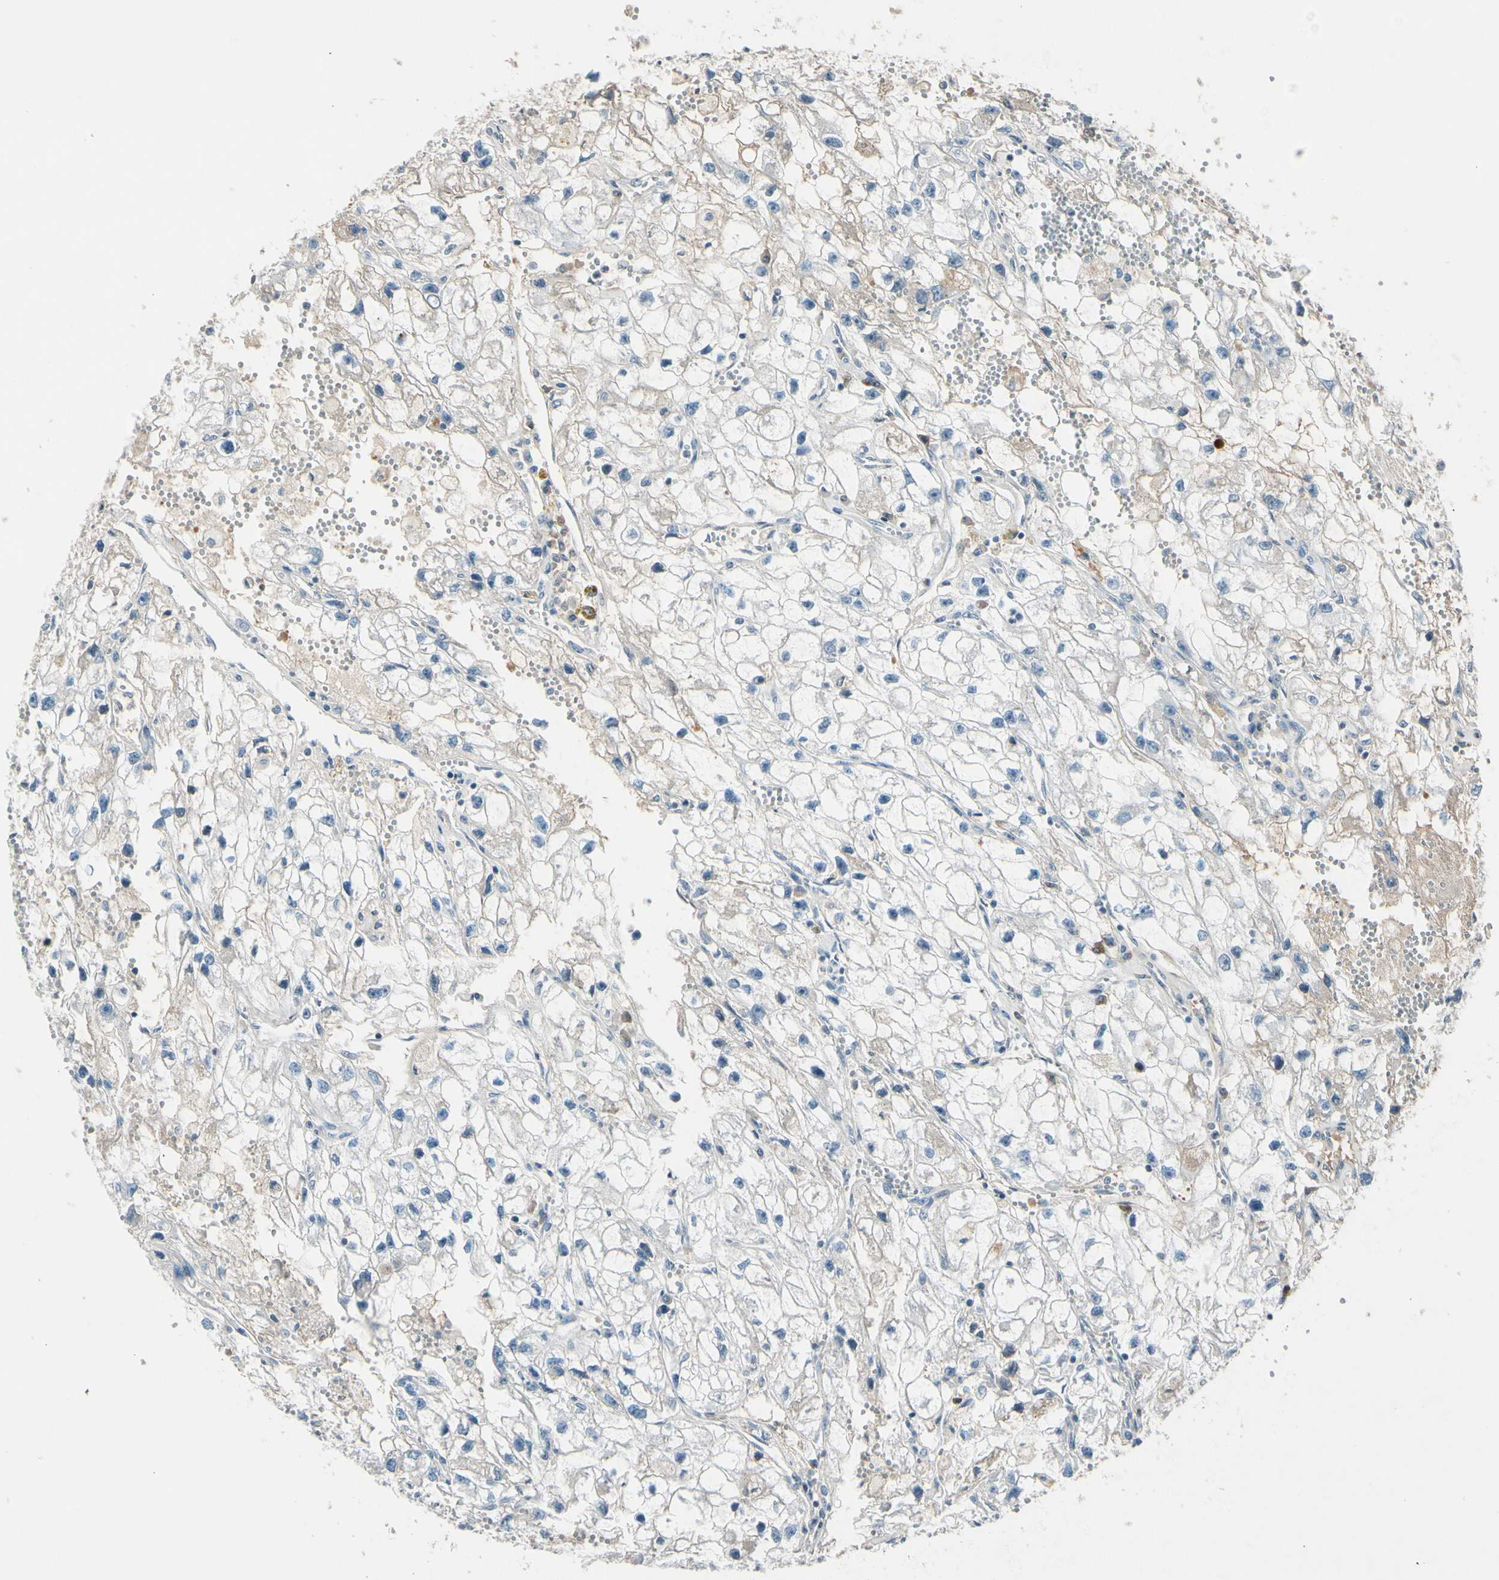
{"staining": {"intensity": "negative", "quantity": "none", "location": "none"}, "tissue": "renal cancer", "cell_type": "Tumor cells", "image_type": "cancer", "snomed": [{"axis": "morphology", "description": "Adenocarcinoma, NOS"}, {"axis": "topography", "description": "Kidney"}], "caption": "Immunohistochemistry (IHC) histopathology image of human adenocarcinoma (renal) stained for a protein (brown), which displays no positivity in tumor cells.", "gene": "PDPN", "patient": {"sex": "female", "age": 70}}